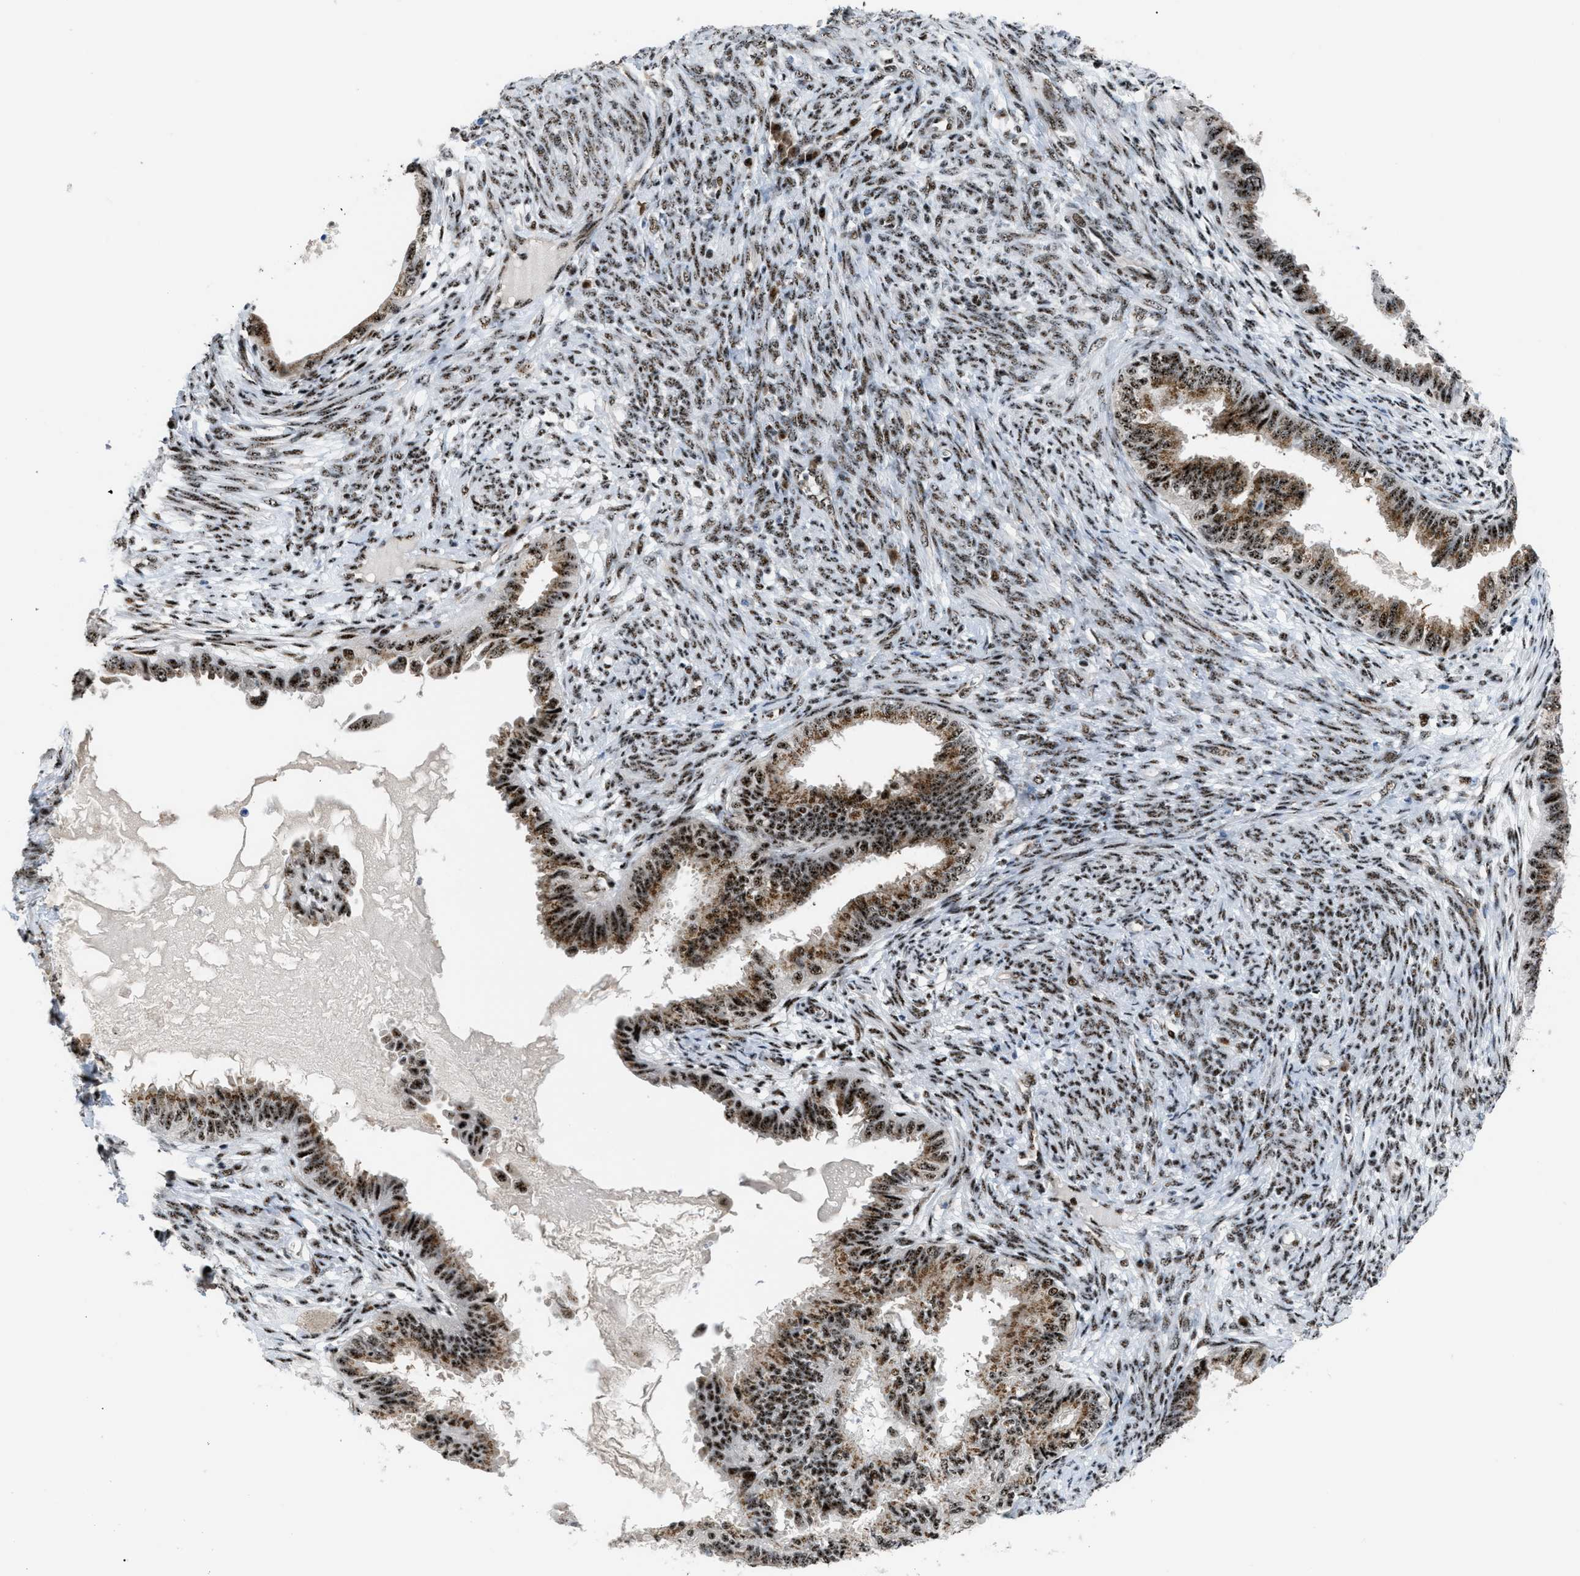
{"staining": {"intensity": "moderate", "quantity": ">75%", "location": "cytoplasmic/membranous,nuclear"}, "tissue": "cervical cancer", "cell_type": "Tumor cells", "image_type": "cancer", "snomed": [{"axis": "morphology", "description": "Normal tissue, NOS"}, {"axis": "morphology", "description": "Adenocarcinoma, NOS"}, {"axis": "topography", "description": "Cervix"}, {"axis": "topography", "description": "Endometrium"}], "caption": "Protein analysis of cervical cancer tissue exhibits moderate cytoplasmic/membranous and nuclear staining in approximately >75% of tumor cells. Using DAB (brown) and hematoxylin (blue) stains, captured at high magnification using brightfield microscopy.", "gene": "CDR2", "patient": {"sex": "female", "age": 86}}